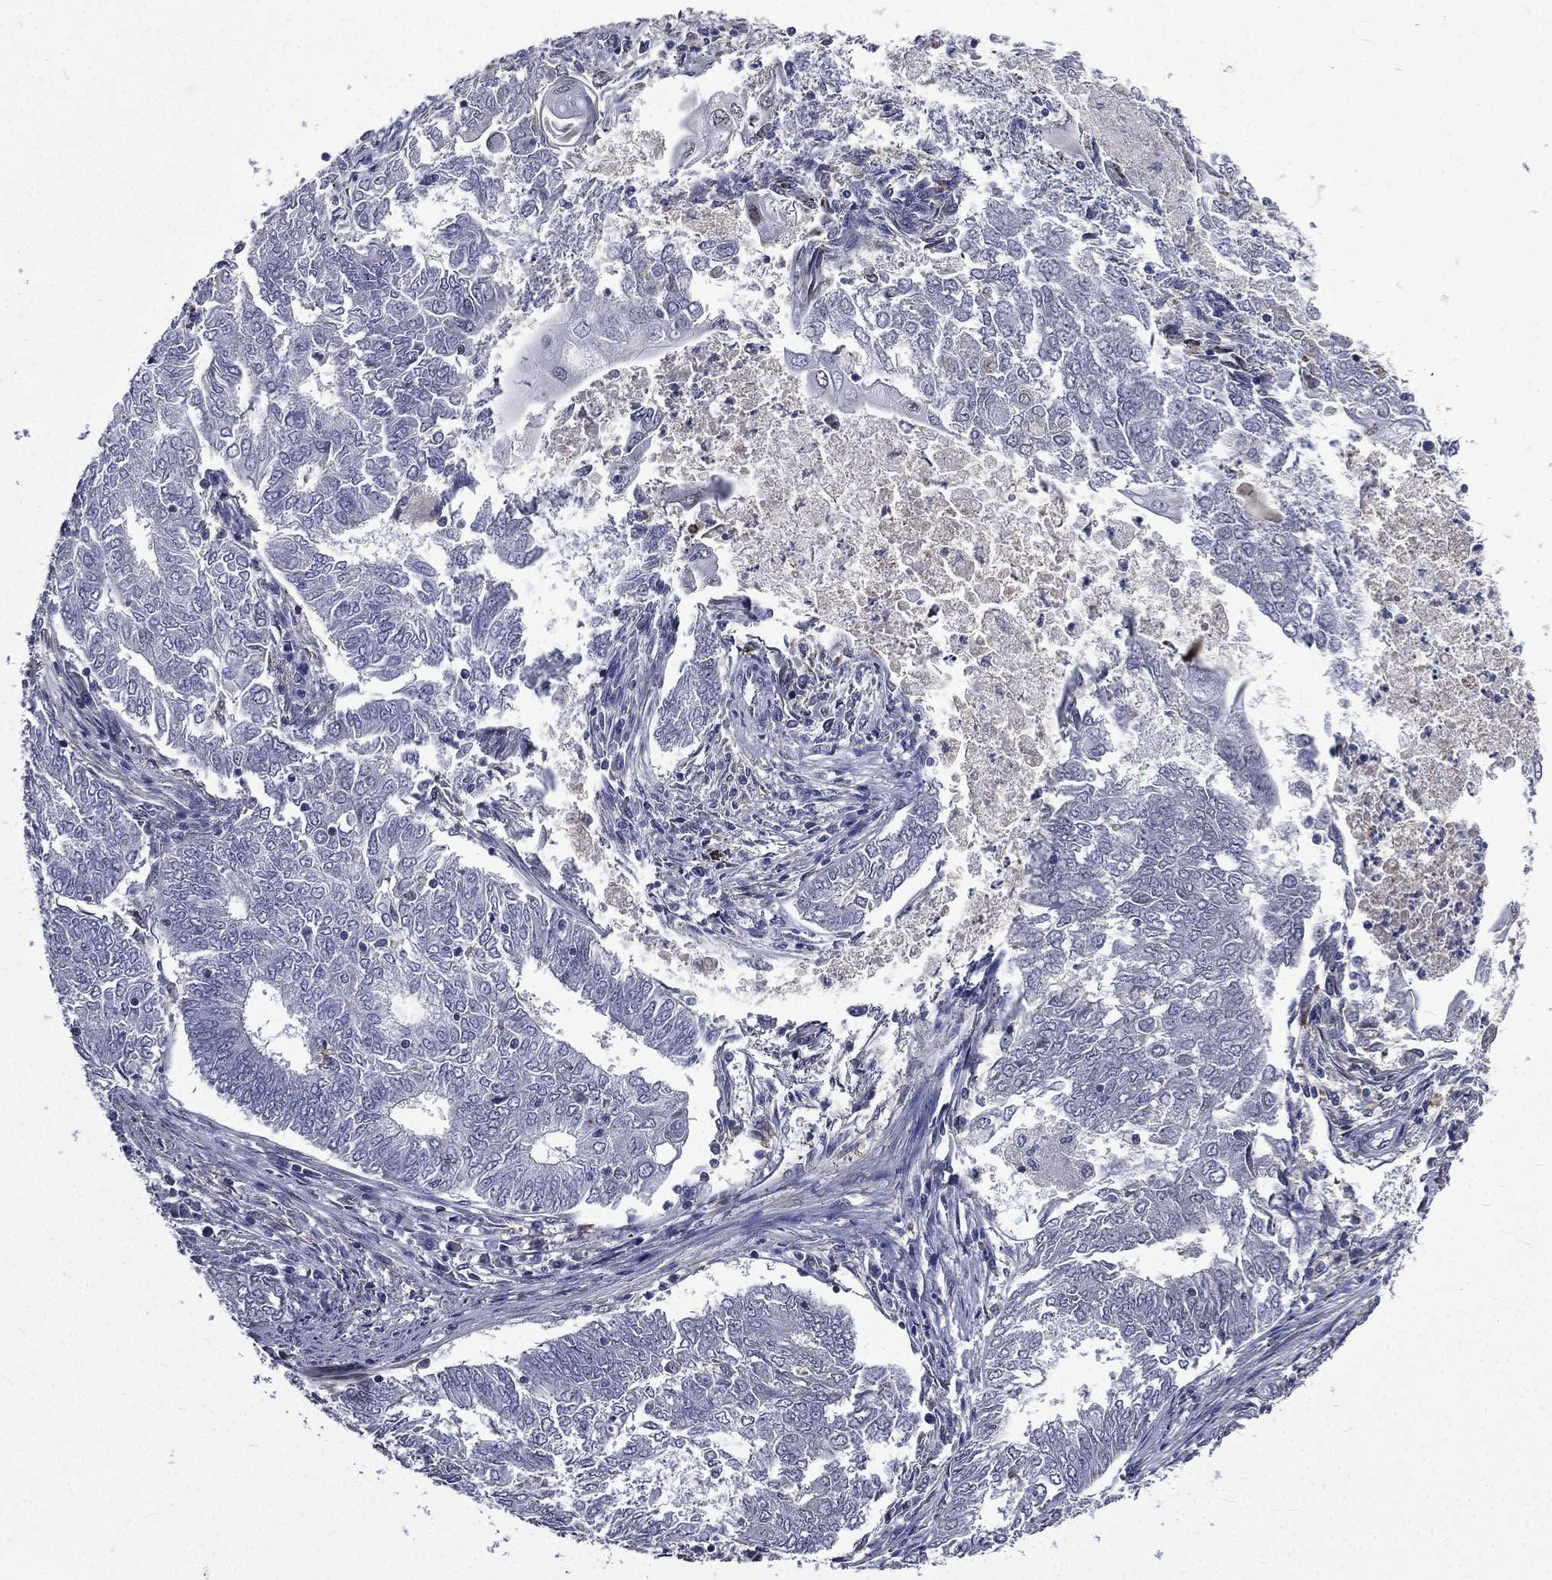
{"staining": {"intensity": "negative", "quantity": "none", "location": "none"}, "tissue": "endometrial cancer", "cell_type": "Tumor cells", "image_type": "cancer", "snomed": [{"axis": "morphology", "description": "Adenocarcinoma, NOS"}, {"axis": "topography", "description": "Endometrium"}], "caption": "Tumor cells show no significant staining in endometrial cancer.", "gene": "FGG", "patient": {"sex": "female", "age": 62}}